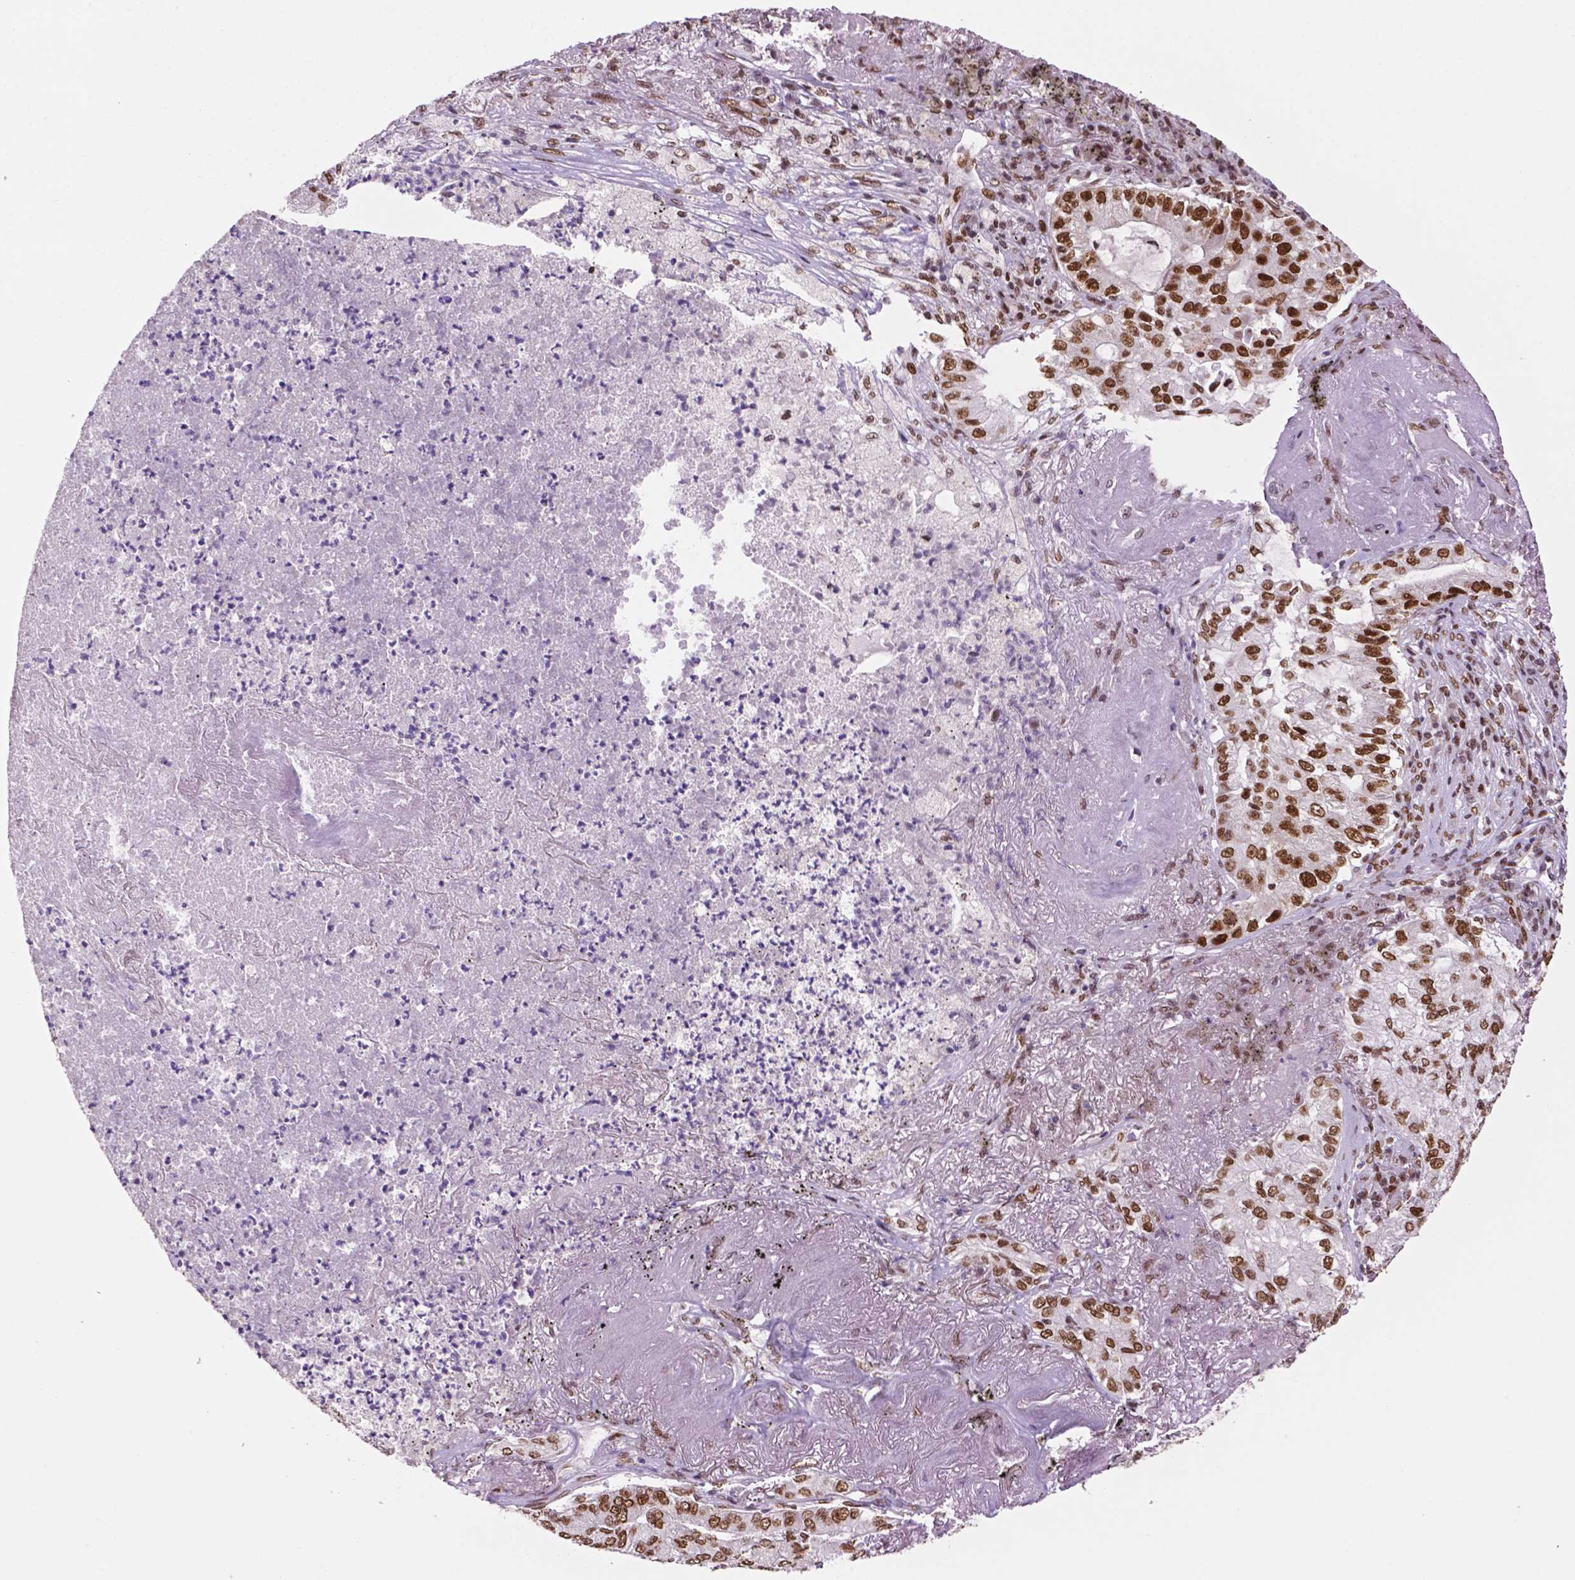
{"staining": {"intensity": "moderate", "quantity": "<25%", "location": "nuclear"}, "tissue": "lung cancer", "cell_type": "Tumor cells", "image_type": "cancer", "snomed": [{"axis": "morphology", "description": "Adenocarcinoma, NOS"}, {"axis": "topography", "description": "Lung"}], "caption": "Protein expression analysis of lung cancer shows moderate nuclear positivity in about <25% of tumor cells.", "gene": "MLH1", "patient": {"sex": "female", "age": 73}}